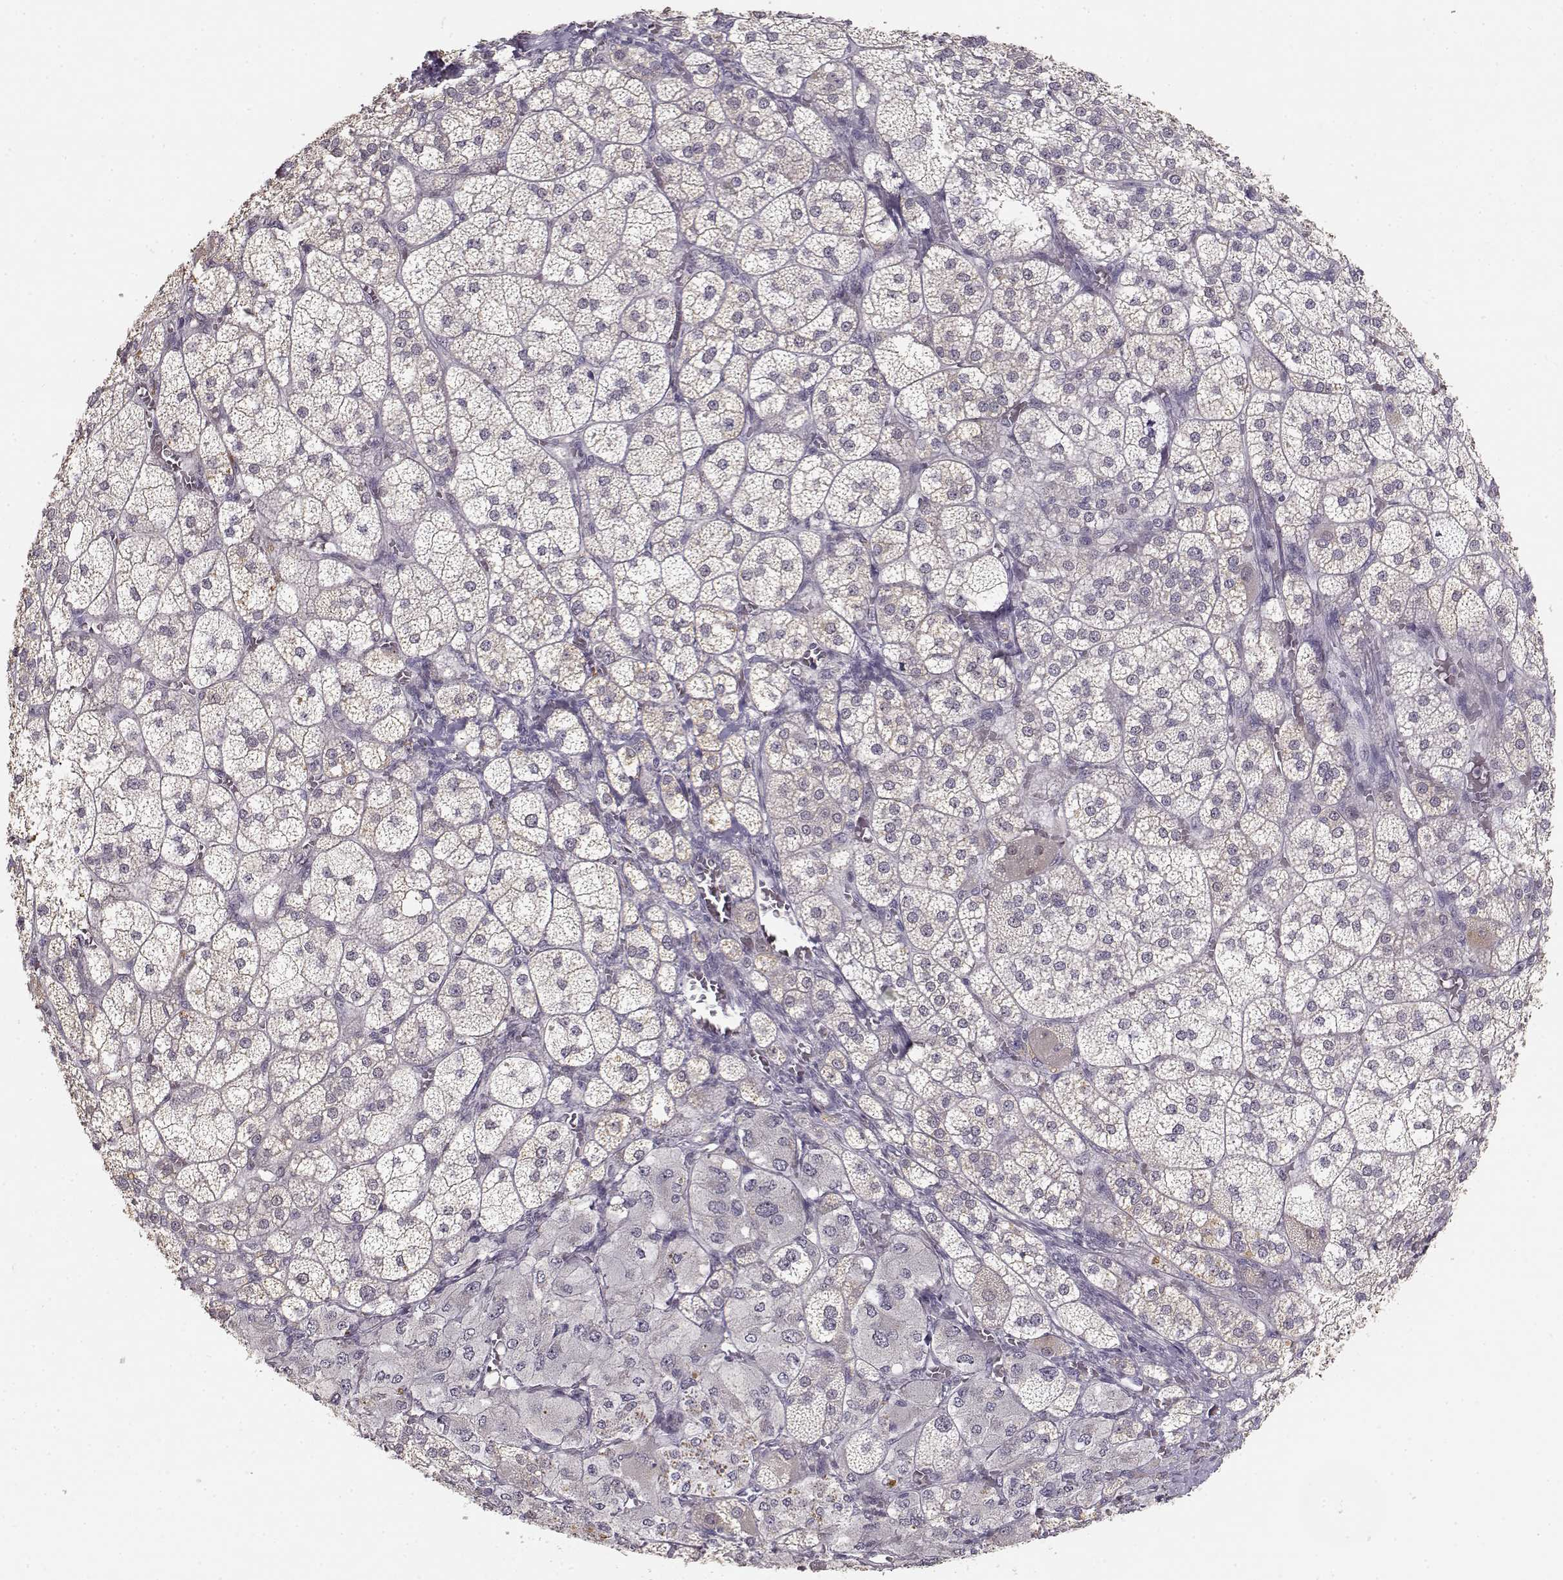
{"staining": {"intensity": "weak", "quantity": "<25%", "location": "cytoplasmic/membranous"}, "tissue": "adrenal gland", "cell_type": "Glandular cells", "image_type": "normal", "snomed": [{"axis": "morphology", "description": "Normal tissue, NOS"}, {"axis": "topography", "description": "Adrenal gland"}], "caption": "The immunohistochemistry photomicrograph has no significant staining in glandular cells of adrenal gland.", "gene": "UROC1", "patient": {"sex": "female", "age": 60}}